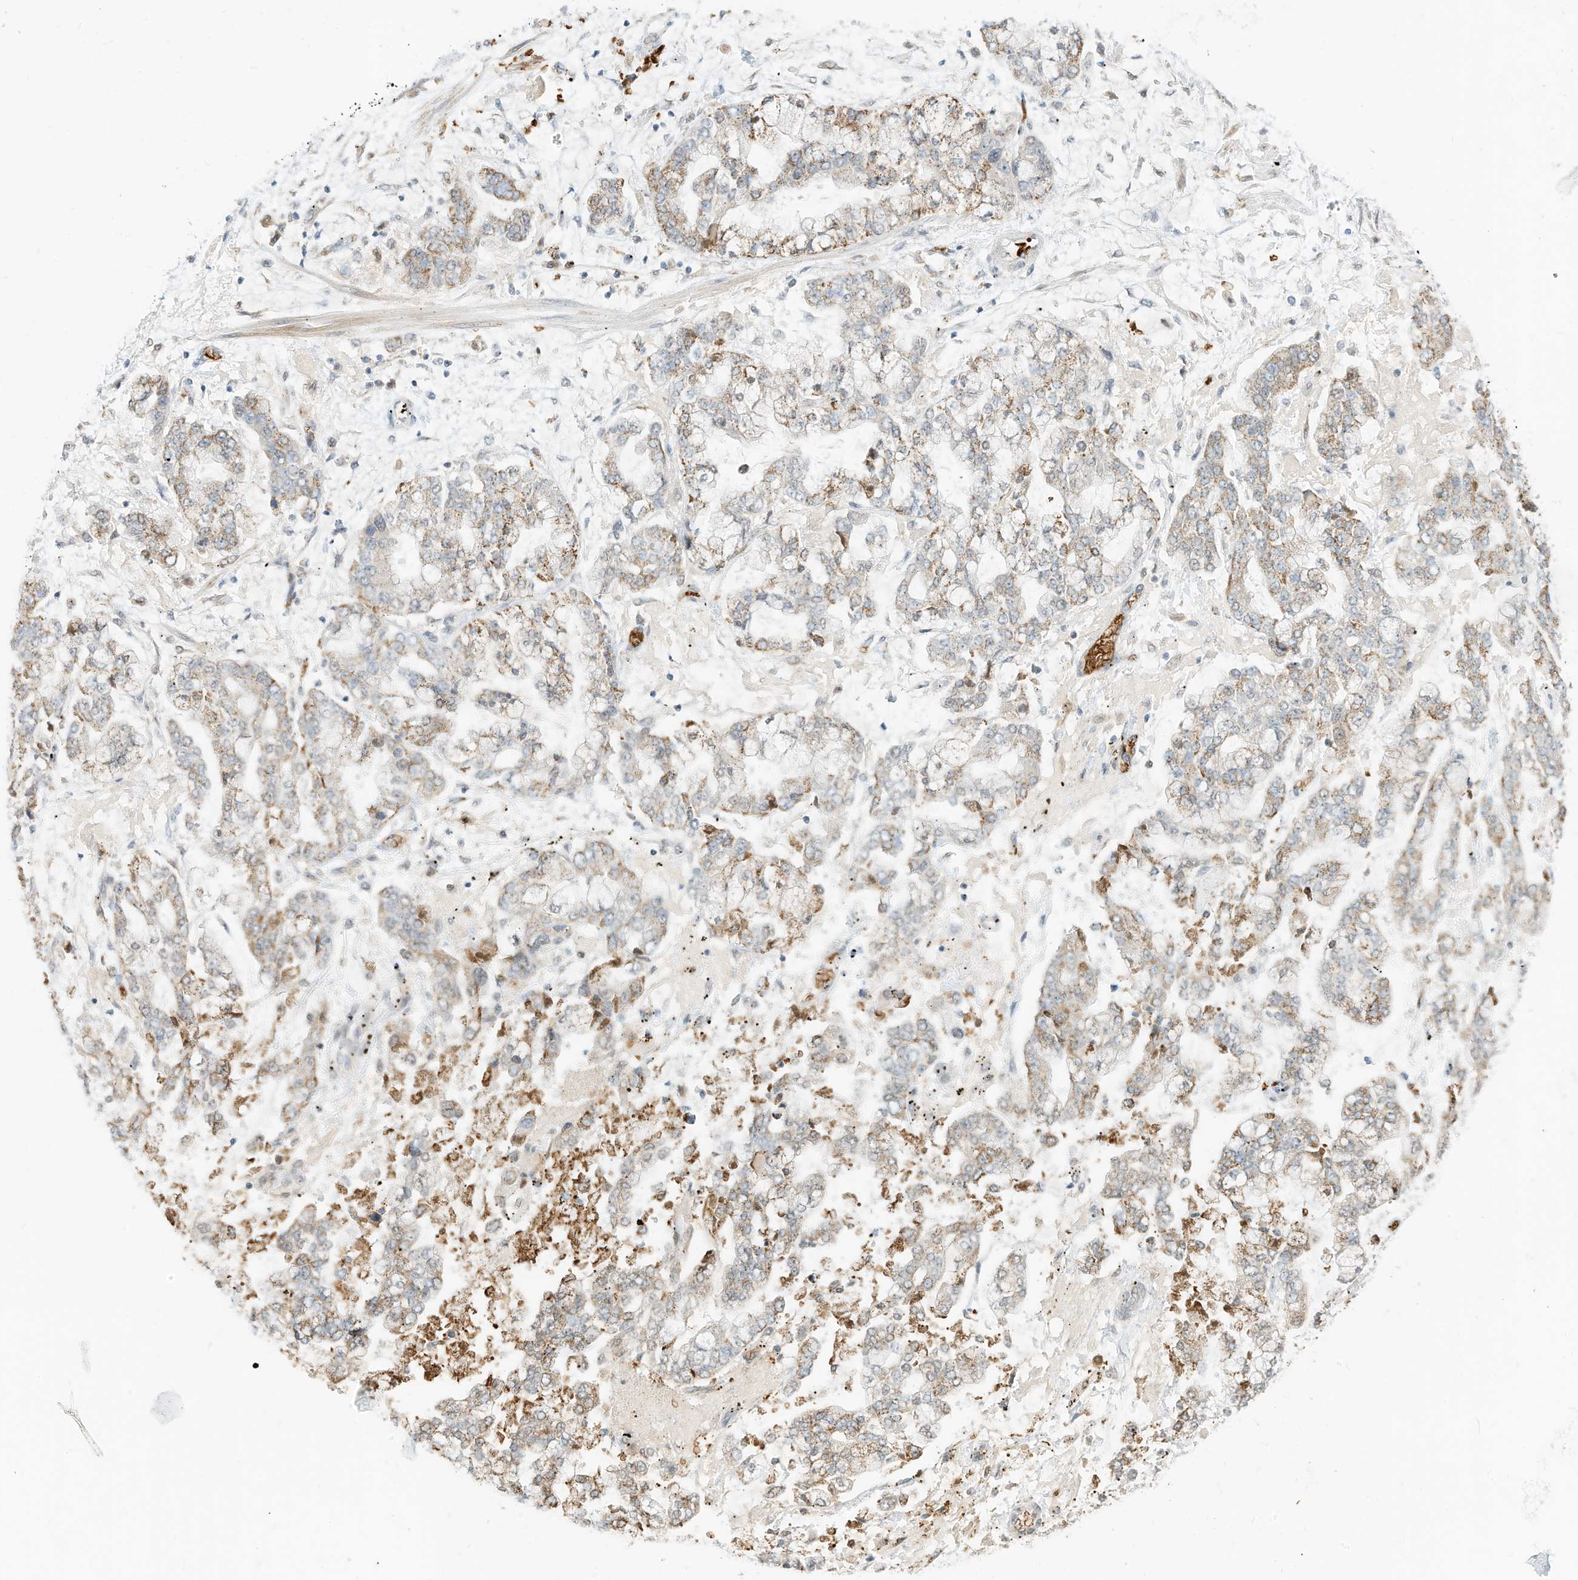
{"staining": {"intensity": "moderate", "quantity": "25%-75%", "location": "cytoplasmic/membranous"}, "tissue": "stomach cancer", "cell_type": "Tumor cells", "image_type": "cancer", "snomed": [{"axis": "morphology", "description": "Normal tissue, NOS"}, {"axis": "morphology", "description": "Adenocarcinoma, NOS"}, {"axis": "topography", "description": "Stomach, upper"}, {"axis": "topography", "description": "Stomach"}], "caption": "Immunohistochemical staining of human stomach cancer shows moderate cytoplasmic/membranous protein positivity in about 25%-75% of tumor cells.", "gene": "MTUS2", "patient": {"sex": "male", "age": 76}}